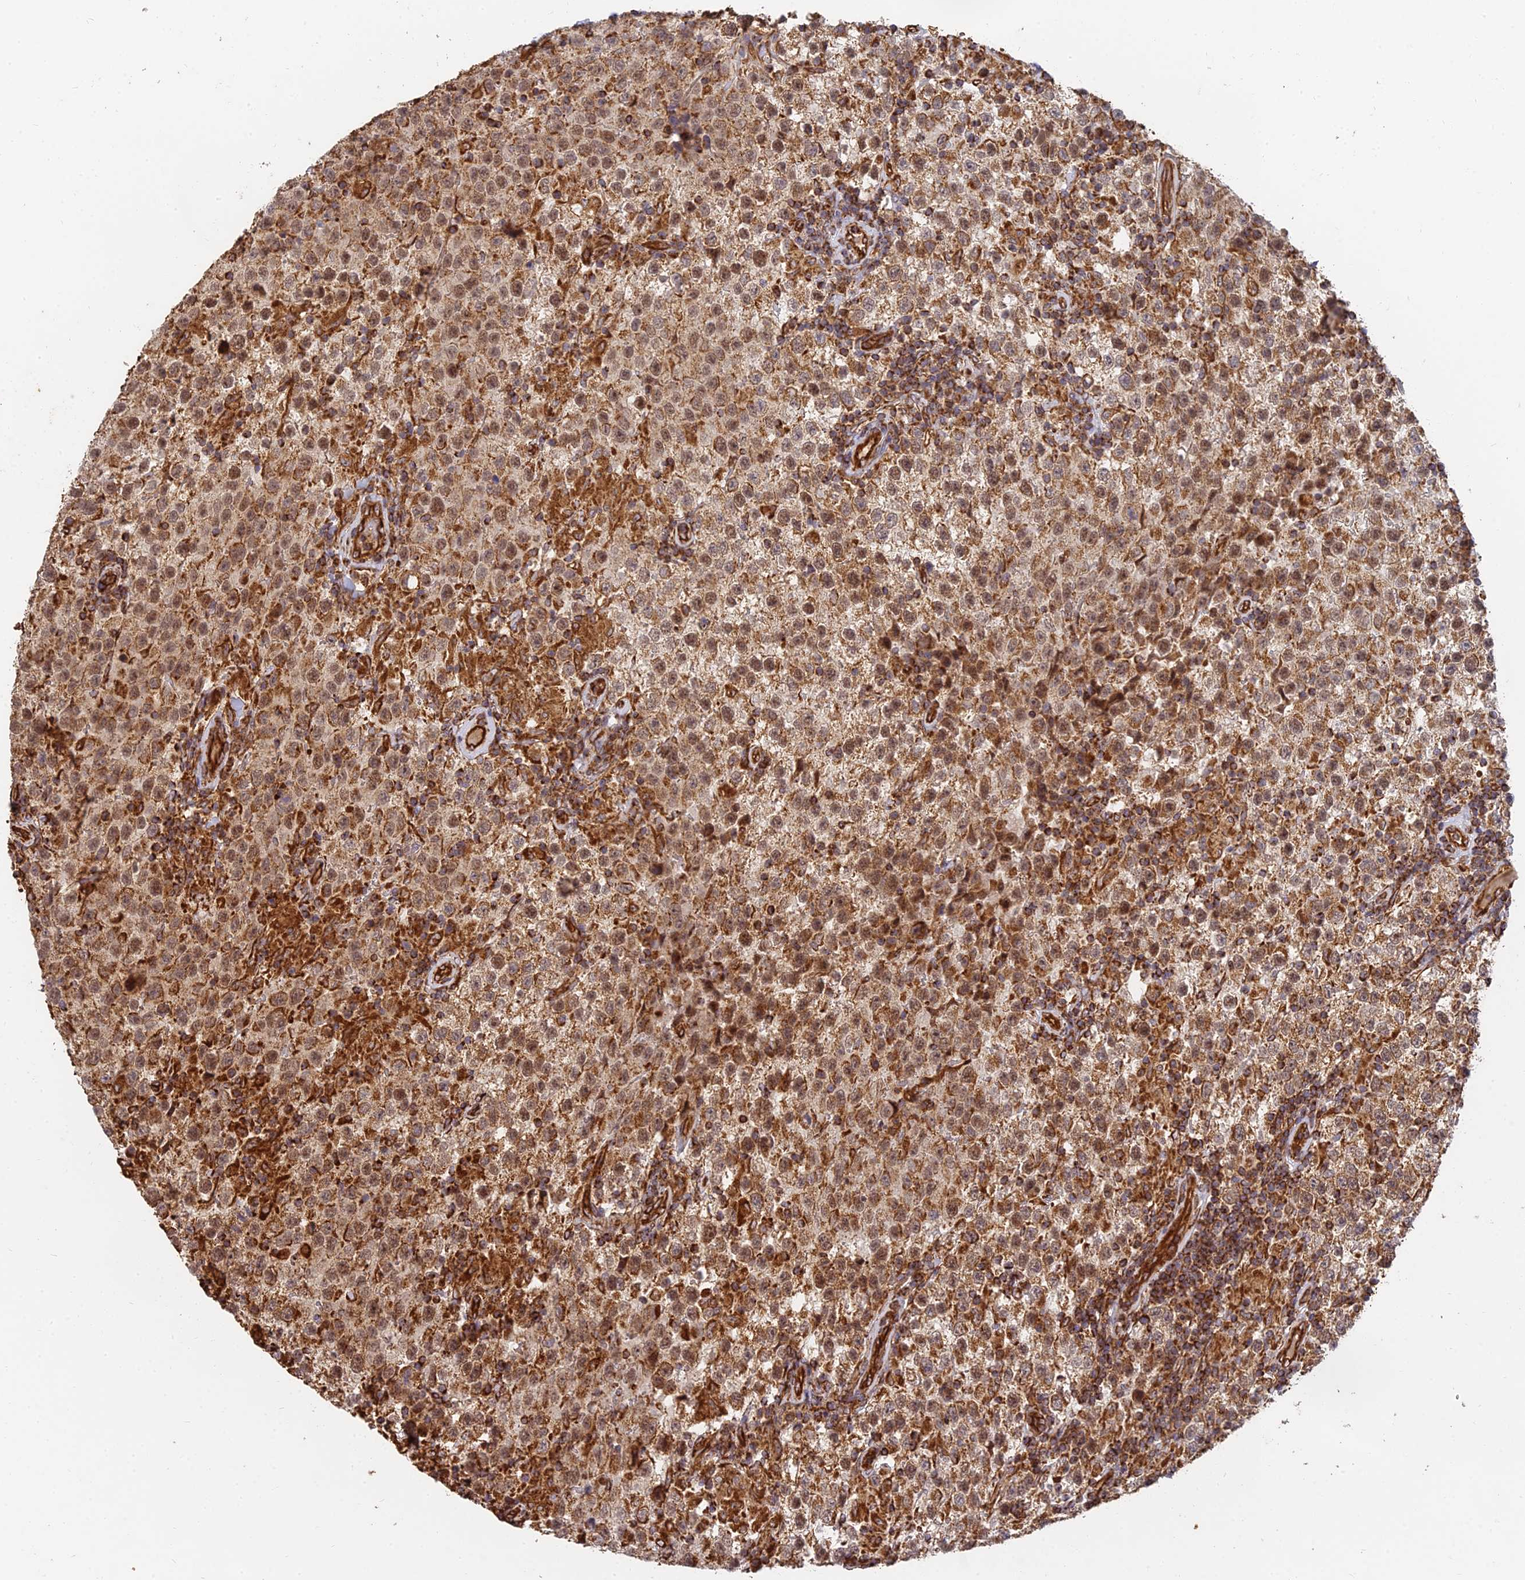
{"staining": {"intensity": "moderate", "quantity": ">75%", "location": "cytoplasmic/membranous,nuclear"}, "tissue": "testis cancer", "cell_type": "Tumor cells", "image_type": "cancer", "snomed": [{"axis": "morphology", "description": "Seminoma, NOS"}, {"axis": "morphology", "description": "Carcinoma, Embryonal, NOS"}, {"axis": "topography", "description": "Testis"}], "caption": "Brown immunohistochemical staining in embryonal carcinoma (testis) displays moderate cytoplasmic/membranous and nuclear expression in about >75% of tumor cells.", "gene": "DSTYK", "patient": {"sex": "male", "age": 41}}